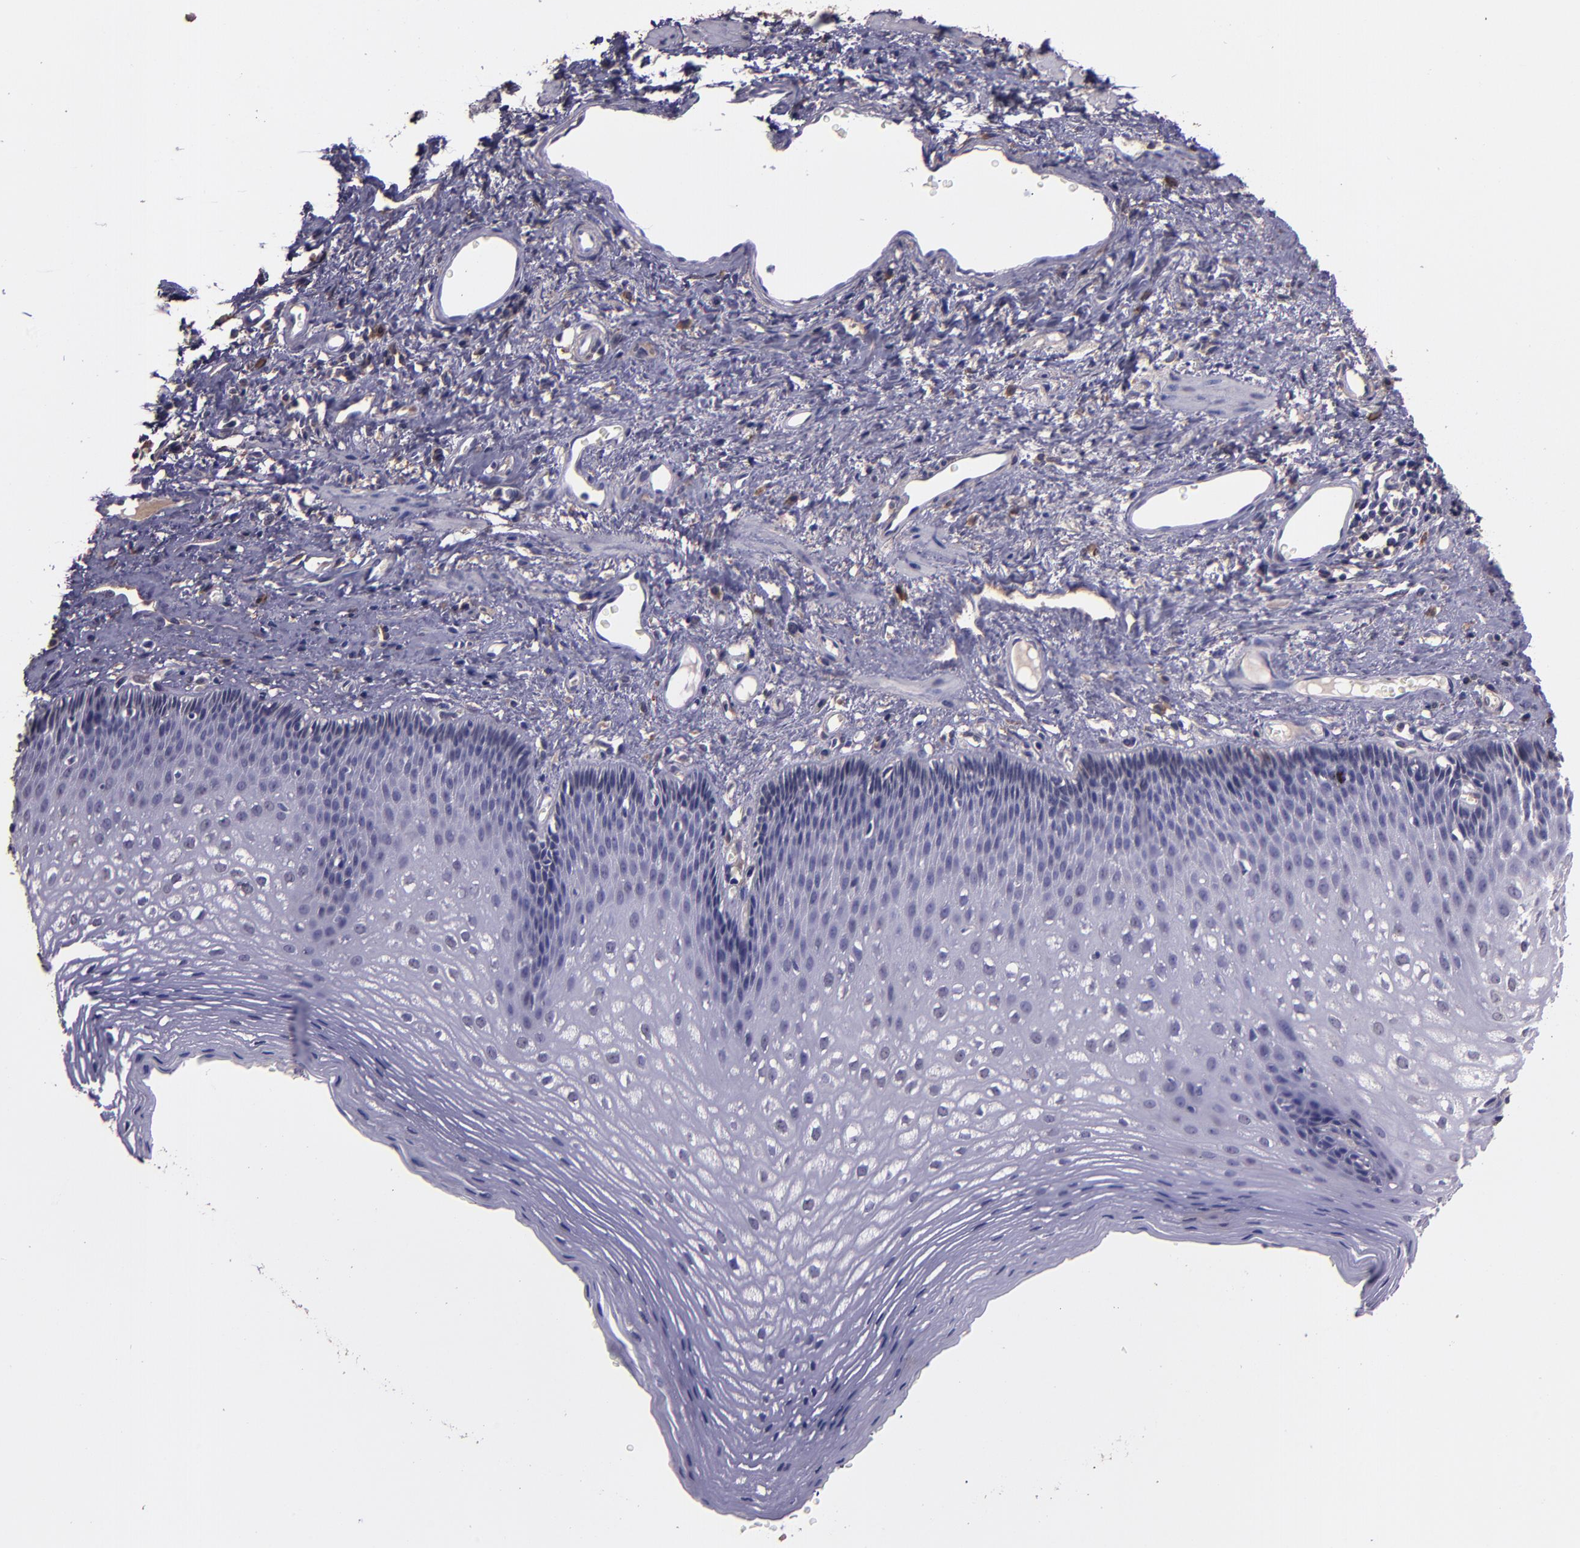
{"staining": {"intensity": "weak", "quantity": "<25%", "location": "cytoplasmic/membranous"}, "tissue": "esophagus", "cell_type": "Squamous epithelial cells", "image_type": "normal", "snomed": [{"axis": "morphology", "description": "Normal tissue, NOS"}, {"axis": "topography", "description": "Esophagus"}], "caption": "Immunohistochemistry (IHC) micrograph of unremarkable esophagus stained for a protein (brown), which displays no positivity in squamous epithelial cells.", "gene": "PAPPA", "patient": {"sex": "female", "age": 70}}